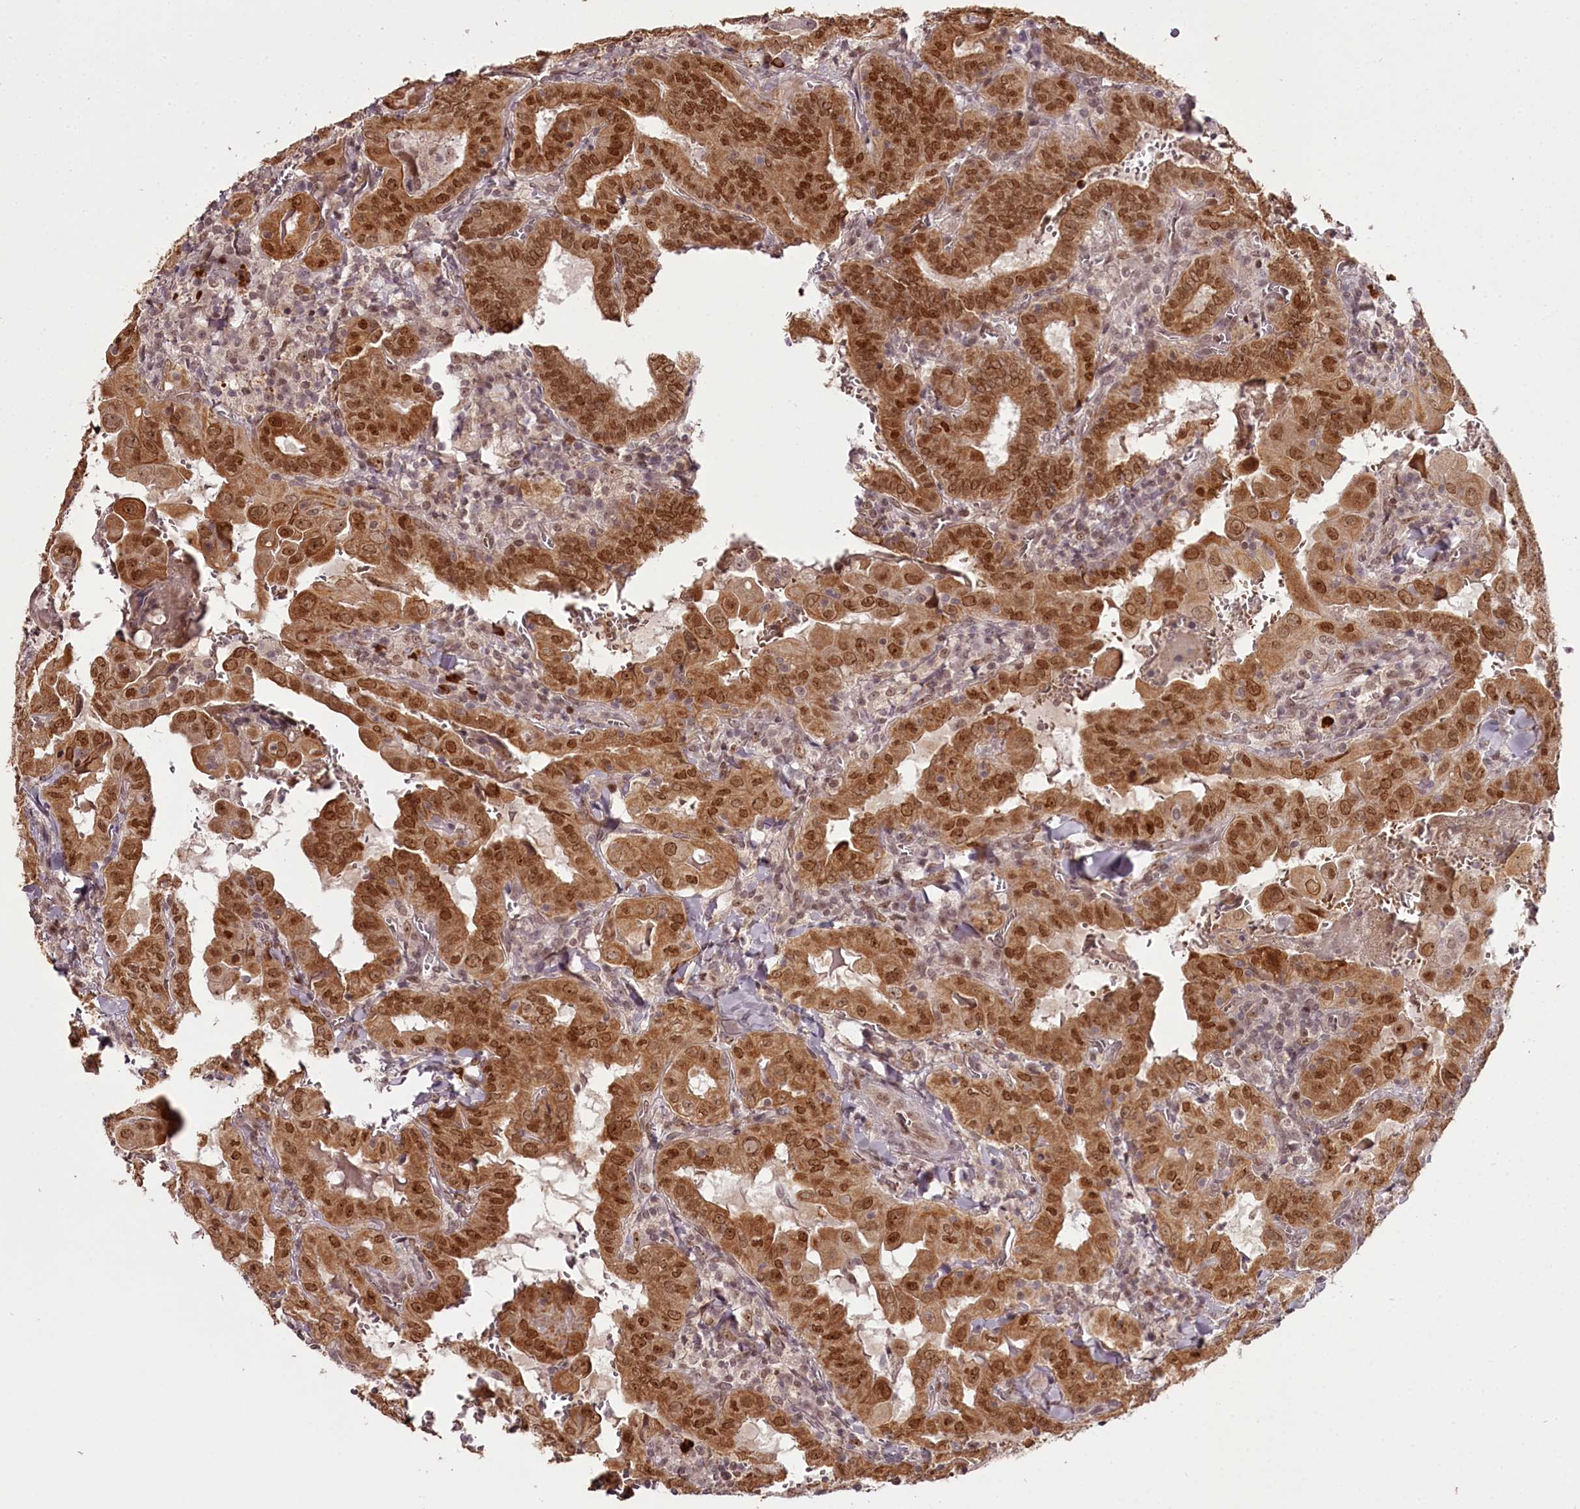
{"staining": {"intensity": "strong", "quantity": ">75%", "location": "cytoplasmic/membranous,nuclear"}, "tissue": "thyroid cancer", "cell_type": "Tumor cells", "image_type": "cancer", "snomed": [{"axis": "morphology", "description": "Papillary adenocarcinoma, NOS"}, {"axis": "topography", "description": "Thyroid gland"}], "caption": "Human thyroid cancer (papillary adenocarcinoma) stained for a protein (brown) exhibits strong cytoplasmic/membranous and nuclear positive staining in about >75% of tumor cells.", "gene": "THYN1", "patient": {"sex": "female", "age": 72}}